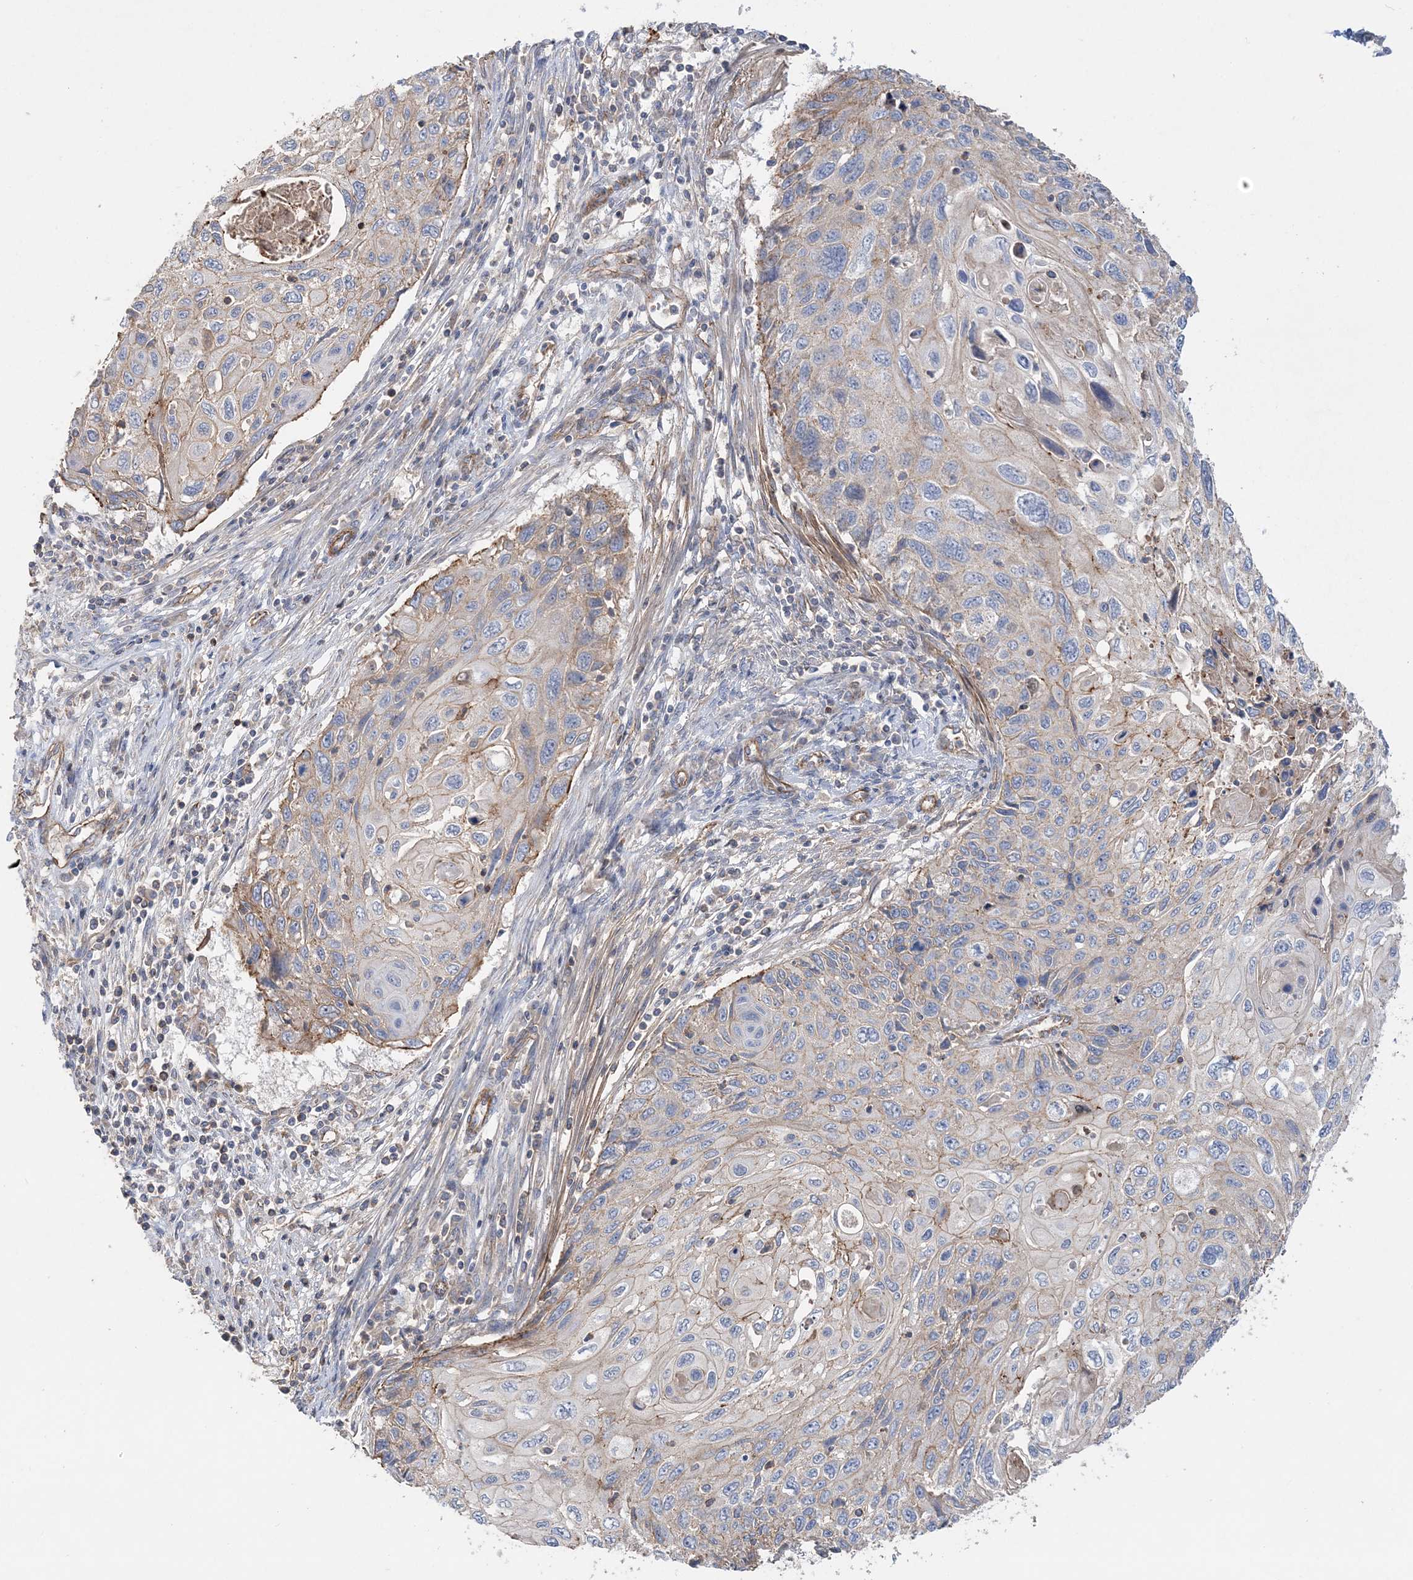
{"staining": {"intensity": "weak", "quantity": "<25%", "location": "cytoplasmic/membranous"}, "tissue": "cervical cancer", "cell_type": "Tumor cells", "image_type": "cancer", "snomed": [{"axis": "morphology", "description": "Squamous cell carcinoma, NOS"}, {"axis": "topography", "description": "Cervix"}], "caption": "Immunohistochemistry of human cervical squamous cell carcinoma displays no positivity in tumor cells. Nuclei are stained in blue.", "gene": "PIGC", "patient": {"sex": "female", "age": 70}}